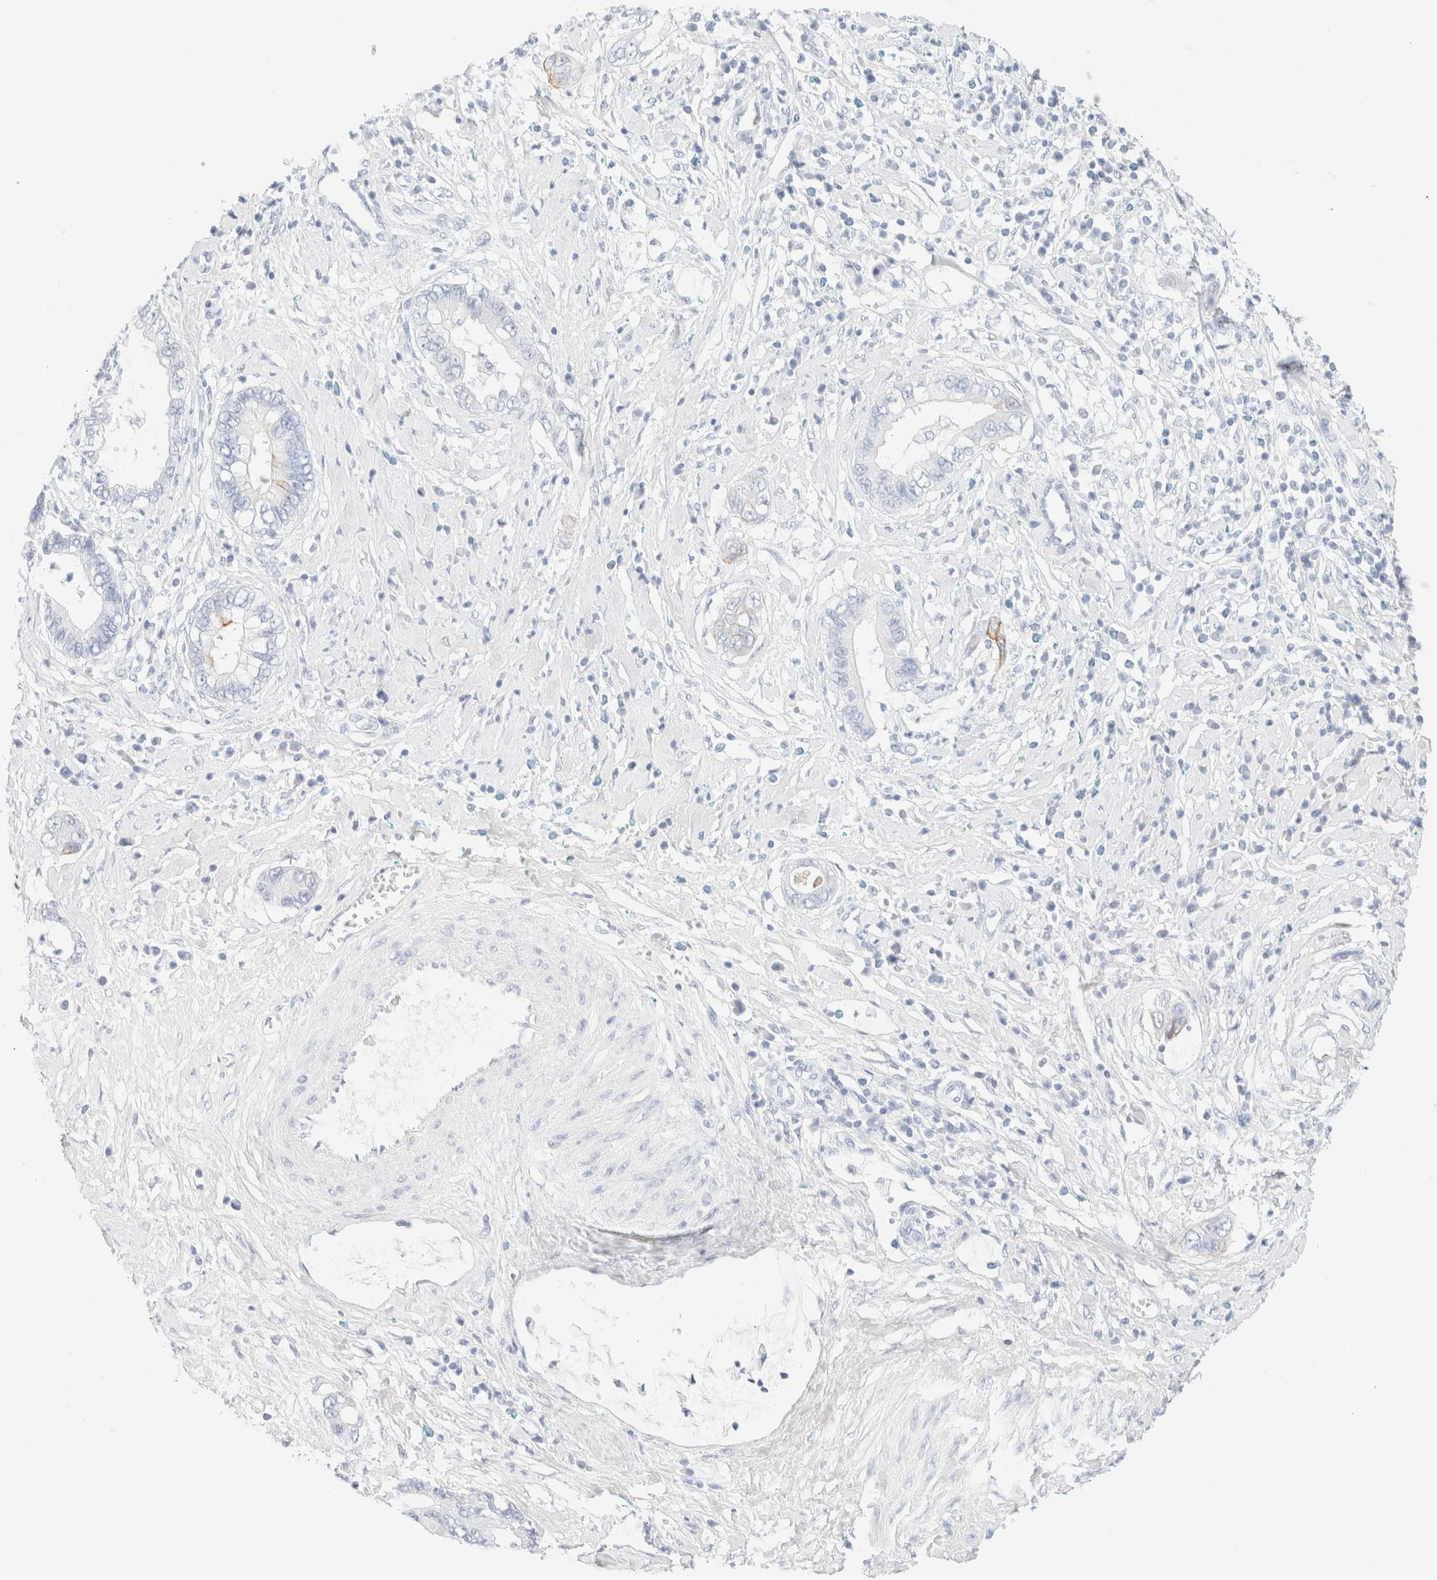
{"staining": {"intensity": "negative", "quantity": "none", "location": "none"}, "tissue": "cervical cancer", "cell_type": "Tumor cells", "image_type": "cancer", "snomed": [{"axis": "morphology", "description": "Adenocarcinoma, NOS"}, {"axis": "topography", "description": "Cervix"}], "caption": "High power microscopy image of an IHC micrograph of cervical cancer, revealing no significant expression in tumor cells. (Immunohistochemistry, brightfield microscopy, high magnification).", "gene": "KRT15", "patient": {"sex": "female", "age": 44}}